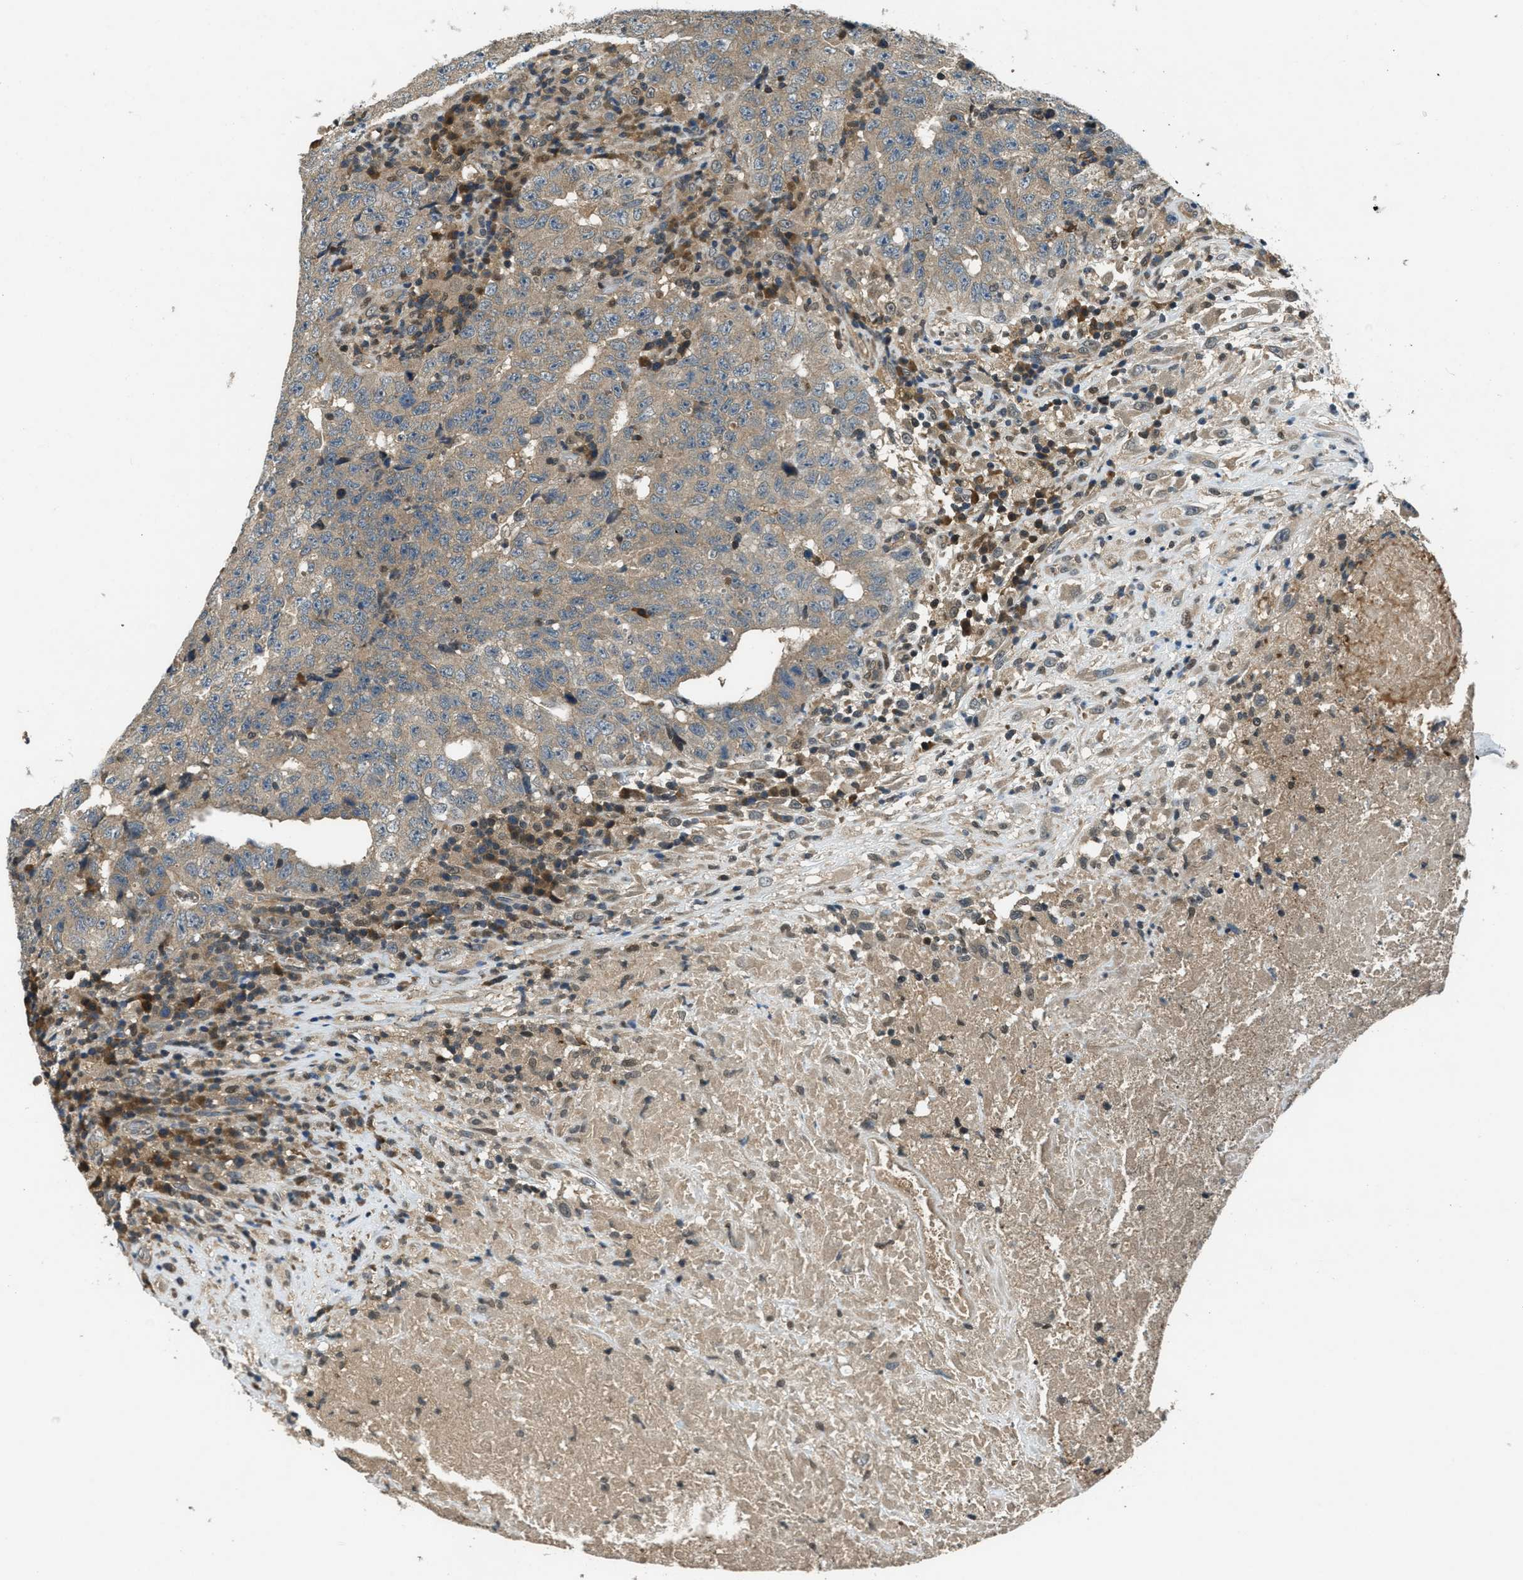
{"staining": {"intensity": "weak", "quantity": ">75%", "location": "cytoplasmic/membranous"}, "tissue": "testis cancer", "cell_type": "Tumor cells", "image_type": "cancer", "snomed": [{"axis": "morphology", "description": "Necrosis, NOS"}, {"axis": "morphology", "description": "Carcinoma, Embryonal, NOS"}, {"axis": "topography", "description": "Testis"}], "caption": "This micrograph reveals testis cancer stained with immunohistochemistry (IHC) to label a protein in brown. The cytoplasmic/membranous of tumor cells show weak positivity for the protein. Nuclei are counter-stained blue.", "gene": "DUSP6", "patient": {"sex": "male", "age": 19}}